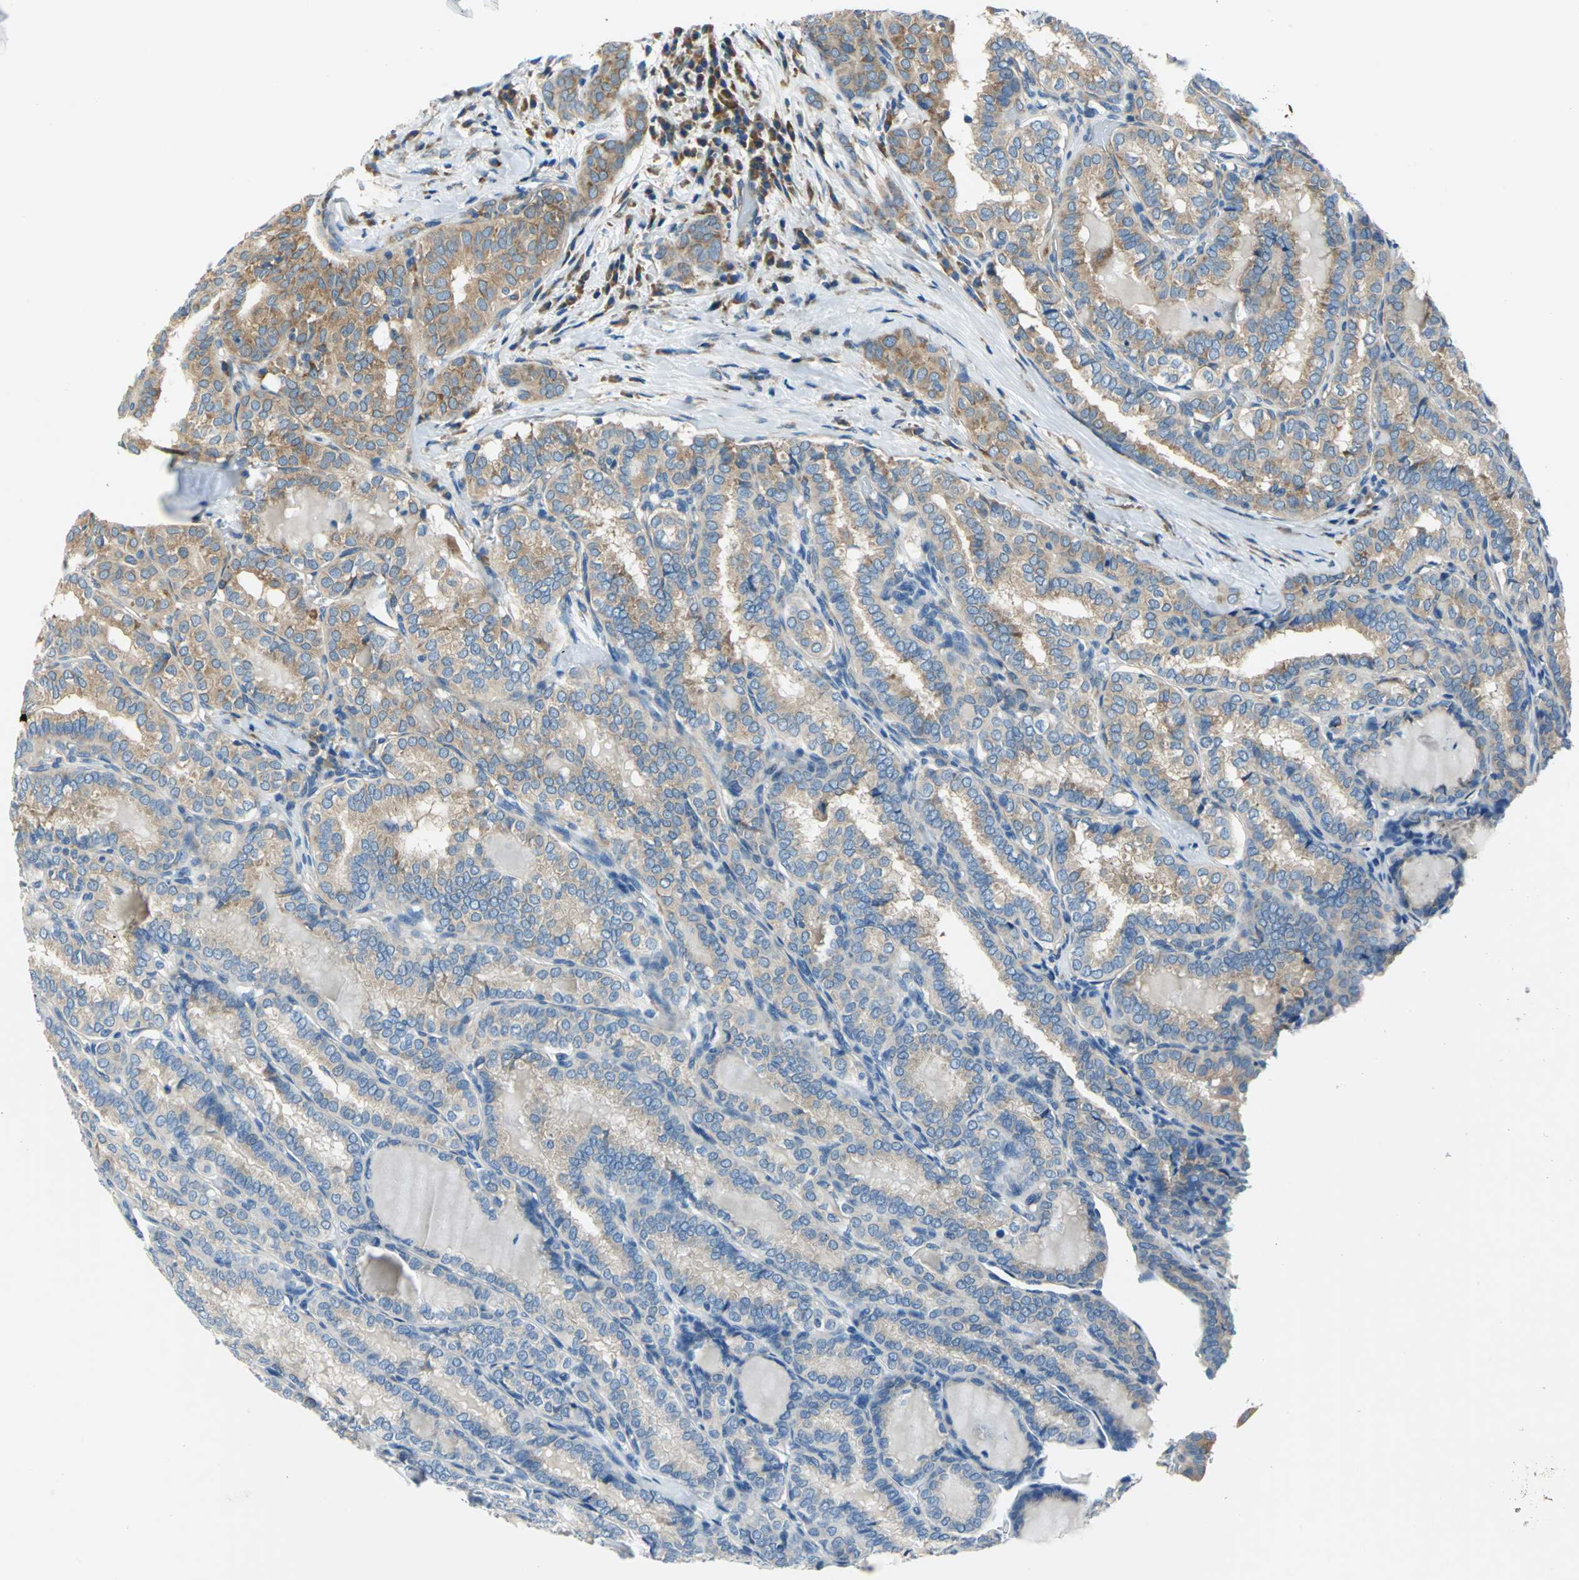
{"staining": {"intensity": "moderate", "quantity": ">75%", "location": "cytoplasmic/membranous"}, "tissue": "thyroid cancer", "cell_type": "Tumor cells", "image_type": "cancer", "snomed": [{"axis": "morphology", "description": "Papillary adenocarcinoma, NOS"}, {"axis": "topography", "description": "Thyroid gland"}], "caption": "Protein staining of thyroid papillary adenocarcinoma tissue displays moderate cytoplasmic/membranous positivity in about >75% of tumor cells. The staining is performed using DAB (3,3'-diaminobenzidine) brown chromogen to label protein expression. The nuclei are counter-stained blue using hematoxylin.", "gene": "TRIM25", "patient": {"sex": "female", "age": 30}}